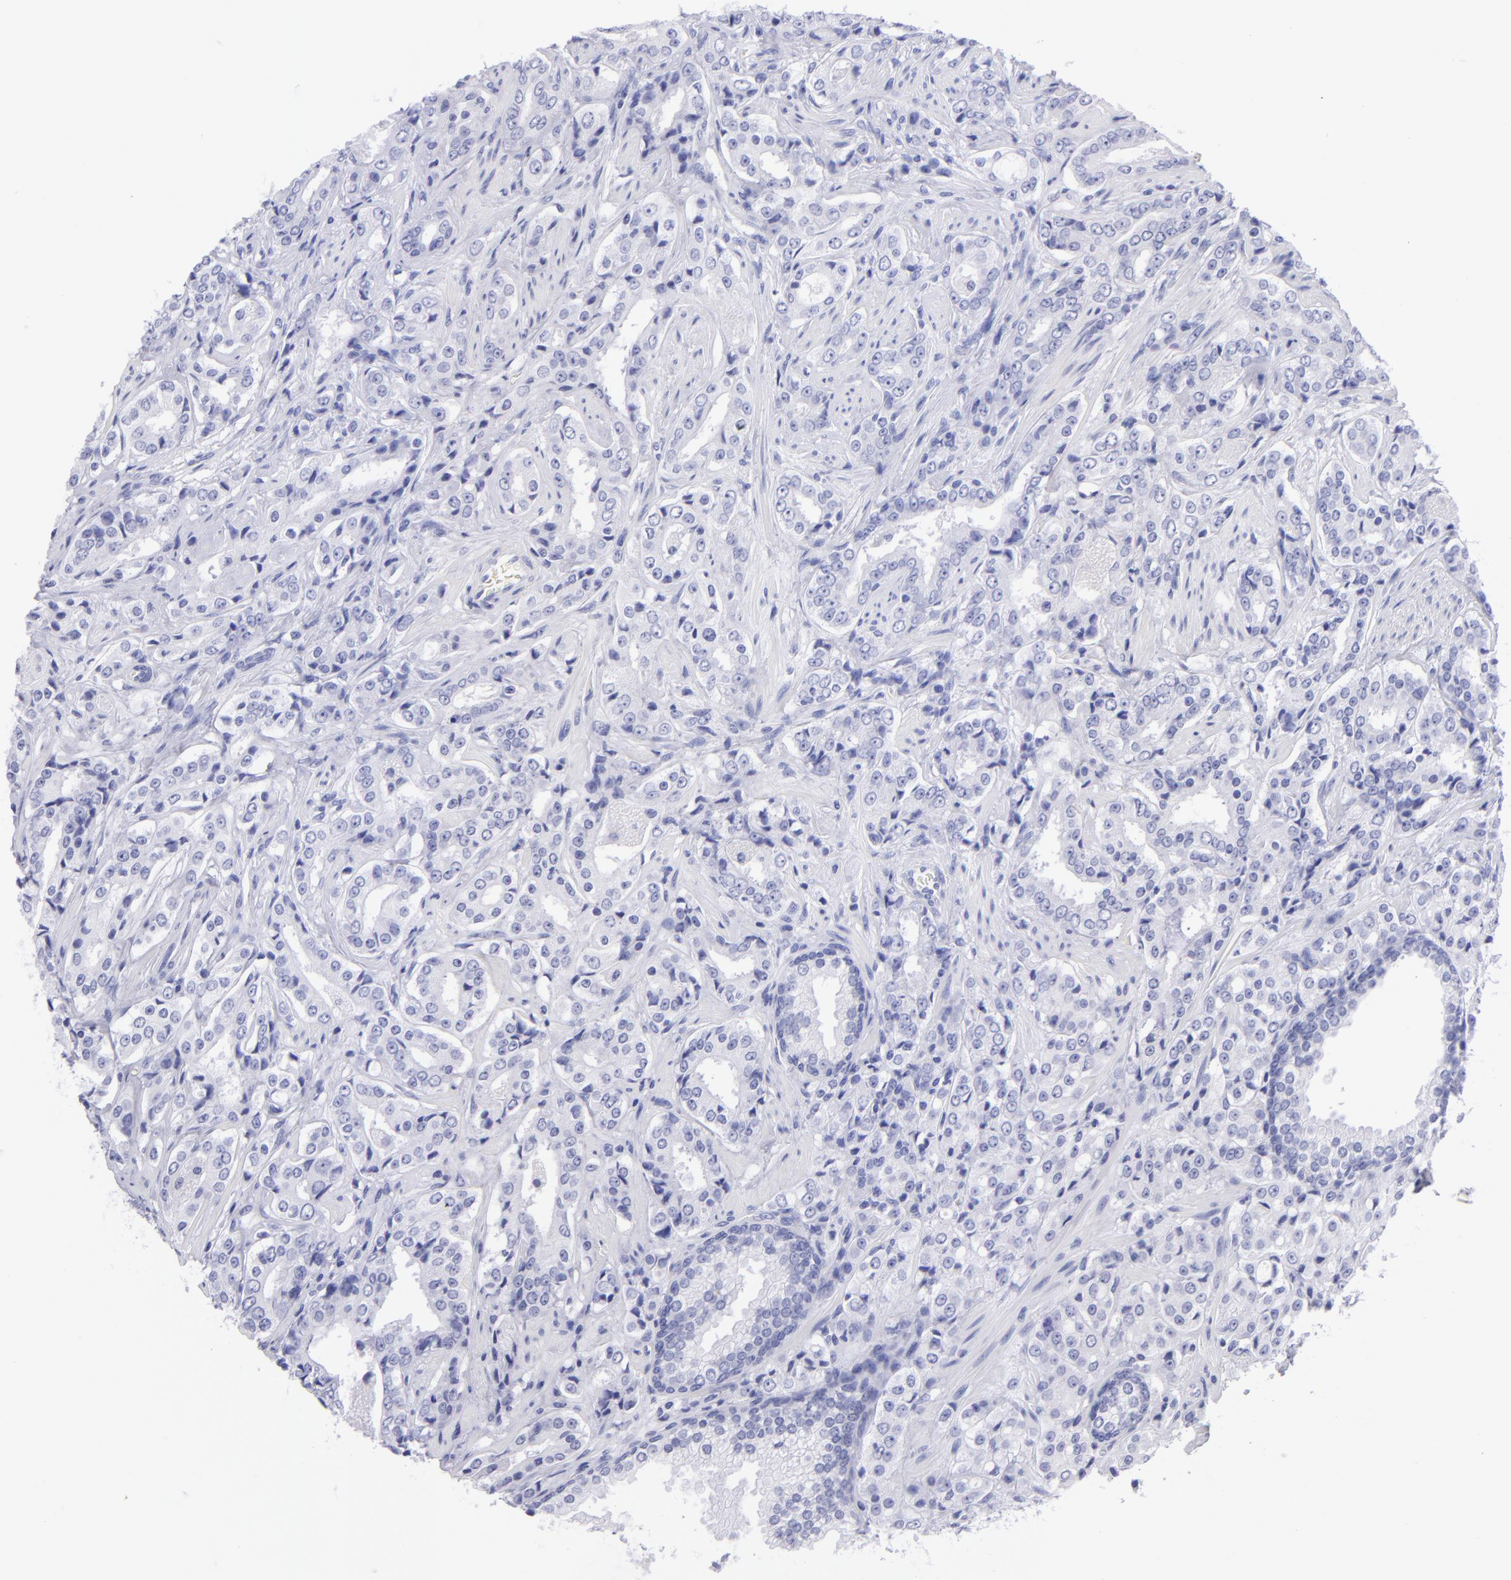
{"staining": {"intensity": "negative", "quantity": "none", "location": "none"}, "tissue": "prostate cancer", "cell_type": "Tumor cells", "image_type": "cancer", "snomed": [{"axis": "morphology", "description": "Adenocarcinoma, Medium grade"}, {"axis": "topography", "description": "Prostate"}], "caption": "IHC histopathology image of prostate cancer (medium-grade adenocarcinoma) stained for a protein (brown), which displays no positivity in tumor cells. (Brightfield microscopy of DAB (3,3'-diaminobenzidine) immunohistochemistry (IHC) at high magnification).", "gene": "CNP", "patient": {"sex": "male", "age": 60}}